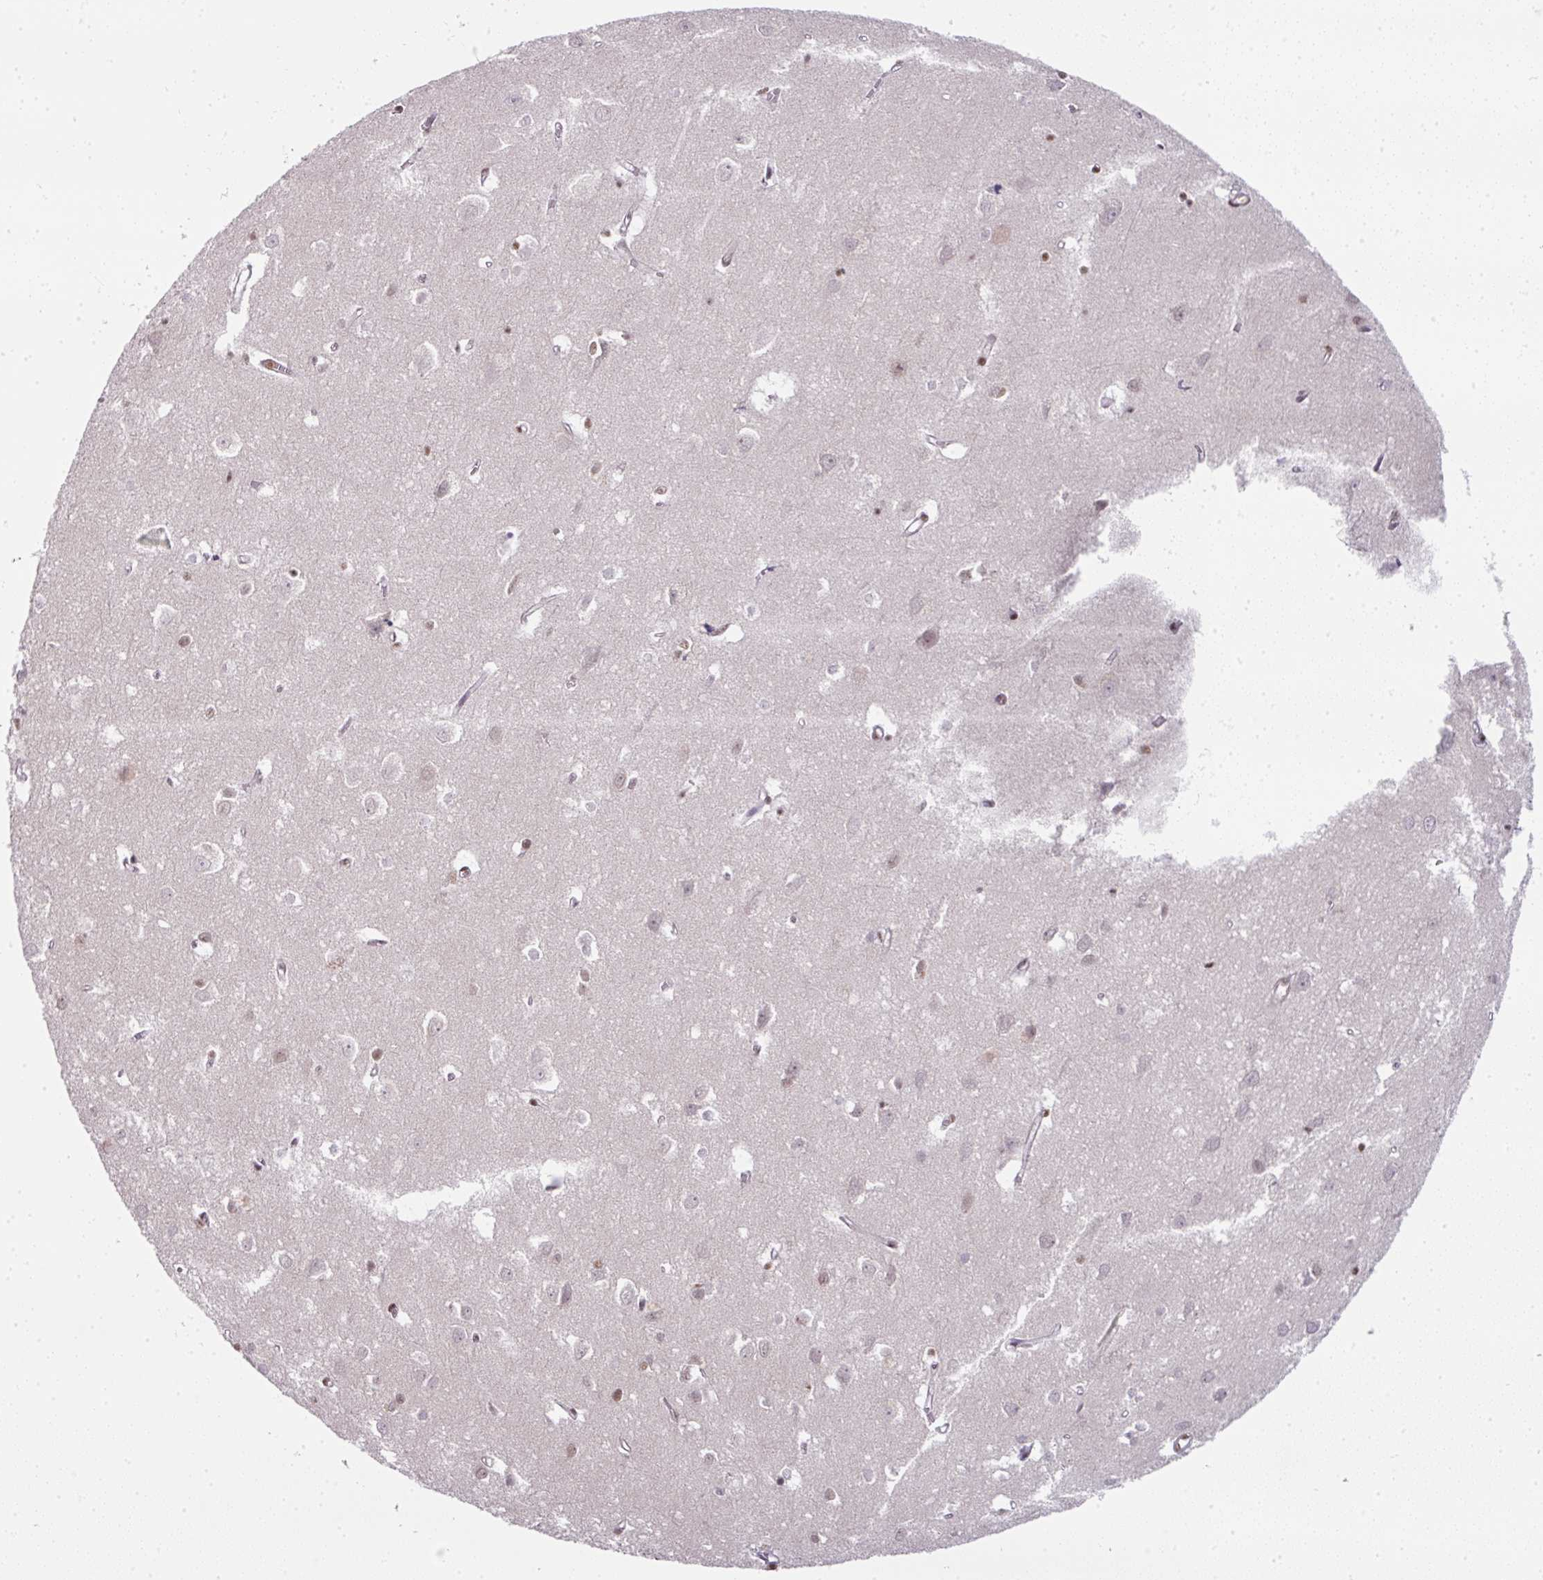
{"staining": {"intensity": "moderate", "quantity": "25%-75%", "location": "nuclear"}, "tissue": "cerebral cortex", "cell_type": "Endothelial cells", "image_type": "normal", "snomed": [{"axis": "morphology", "description": "Normal tissue, NOS"}, {"axis": "topography", "description": "Cerebral cortex"}], "caption": "A micrograph of cerebral cortex stained for a protein reveals moderate nuclear brown staining in endothelial cells. The staining was performed using DAB, with brown indicating positive protein expression. Nuclei are stained blue with hematoxylin.", "gene": "NFYA", "patient": {"sex": "male", "age": 70}}